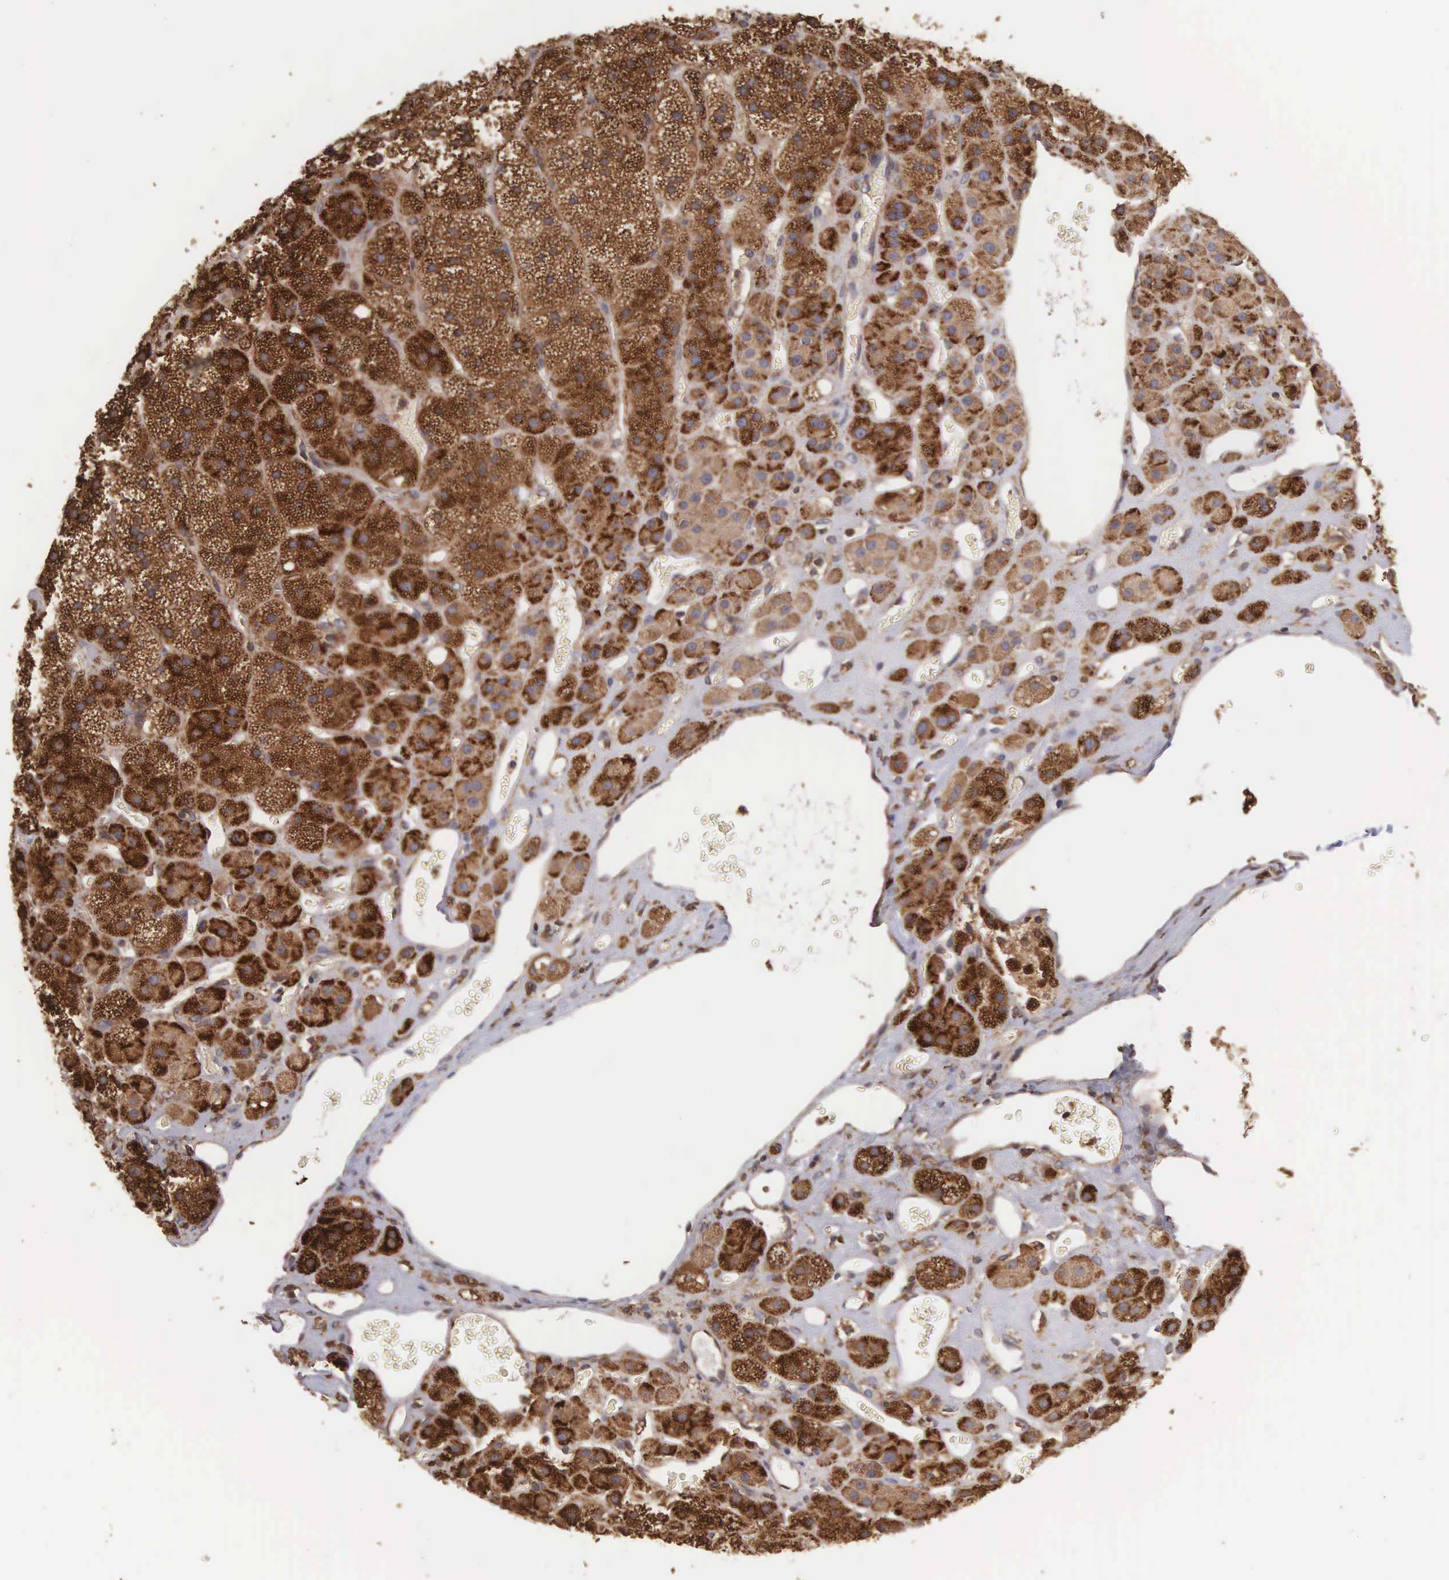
{"staining": {"intensity": "strong", "quantity": ">75%", "location": "cytoplasmic/membranous"}, "tissue": "adrenal gland", "cell_type": "Glandular cells", "image_type": "normal", "snomed": [{"axis": "morphology", "description": "Normal tissue, NOS"}, {"axis": "topography", "description": "Adrenal gland"}], "caption": "Brown immunohistochemical staining in unremarkable adrenal gland demonstrates strong cytoplasmic/membranous expression in about >75% of glandular cells.", "gene": "DHRS1", "patient": {"sex": "male", "age": 57}}